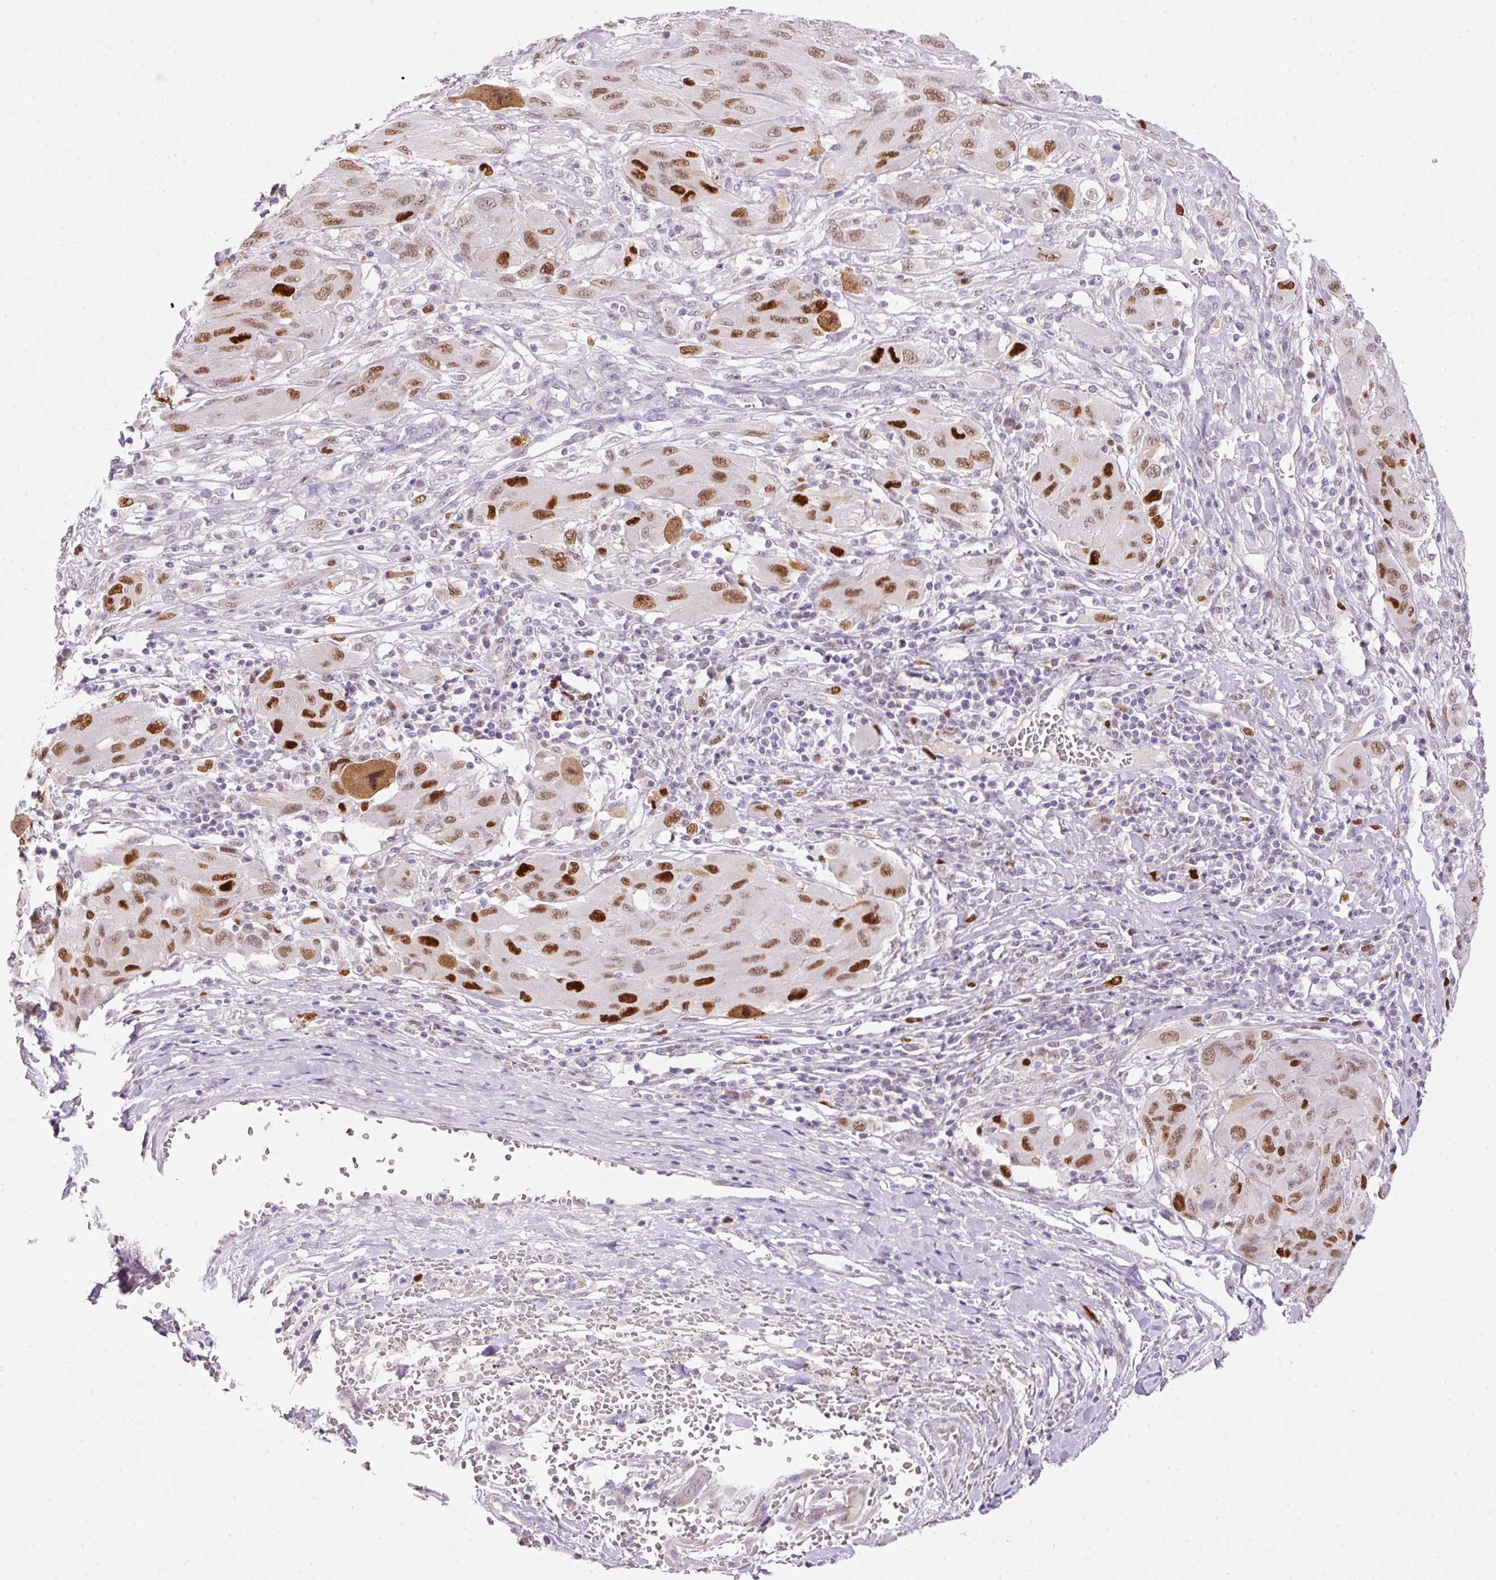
{"staining": {"intensity": "strong", "quantity": "25%-75%", "location": "cytoplasmic/membranous,nuclear"}, "tissue": "melanoma", "cell_type": "Tumor cells", "image_type": "cancer", "snomed": [{"axis": "morphology", "description": "Malignant melanoma, NOS"}, {"axis": "topography", "description": "Skin"}], "caption": "Protein staining of melanoma tissue exhibits strong cytoplasmic/membranous and nuclear expression in approximately 25%-75% of tumor cells.", "gene": "KPNA2", "patient": {"sex": "female", "age": 91}}